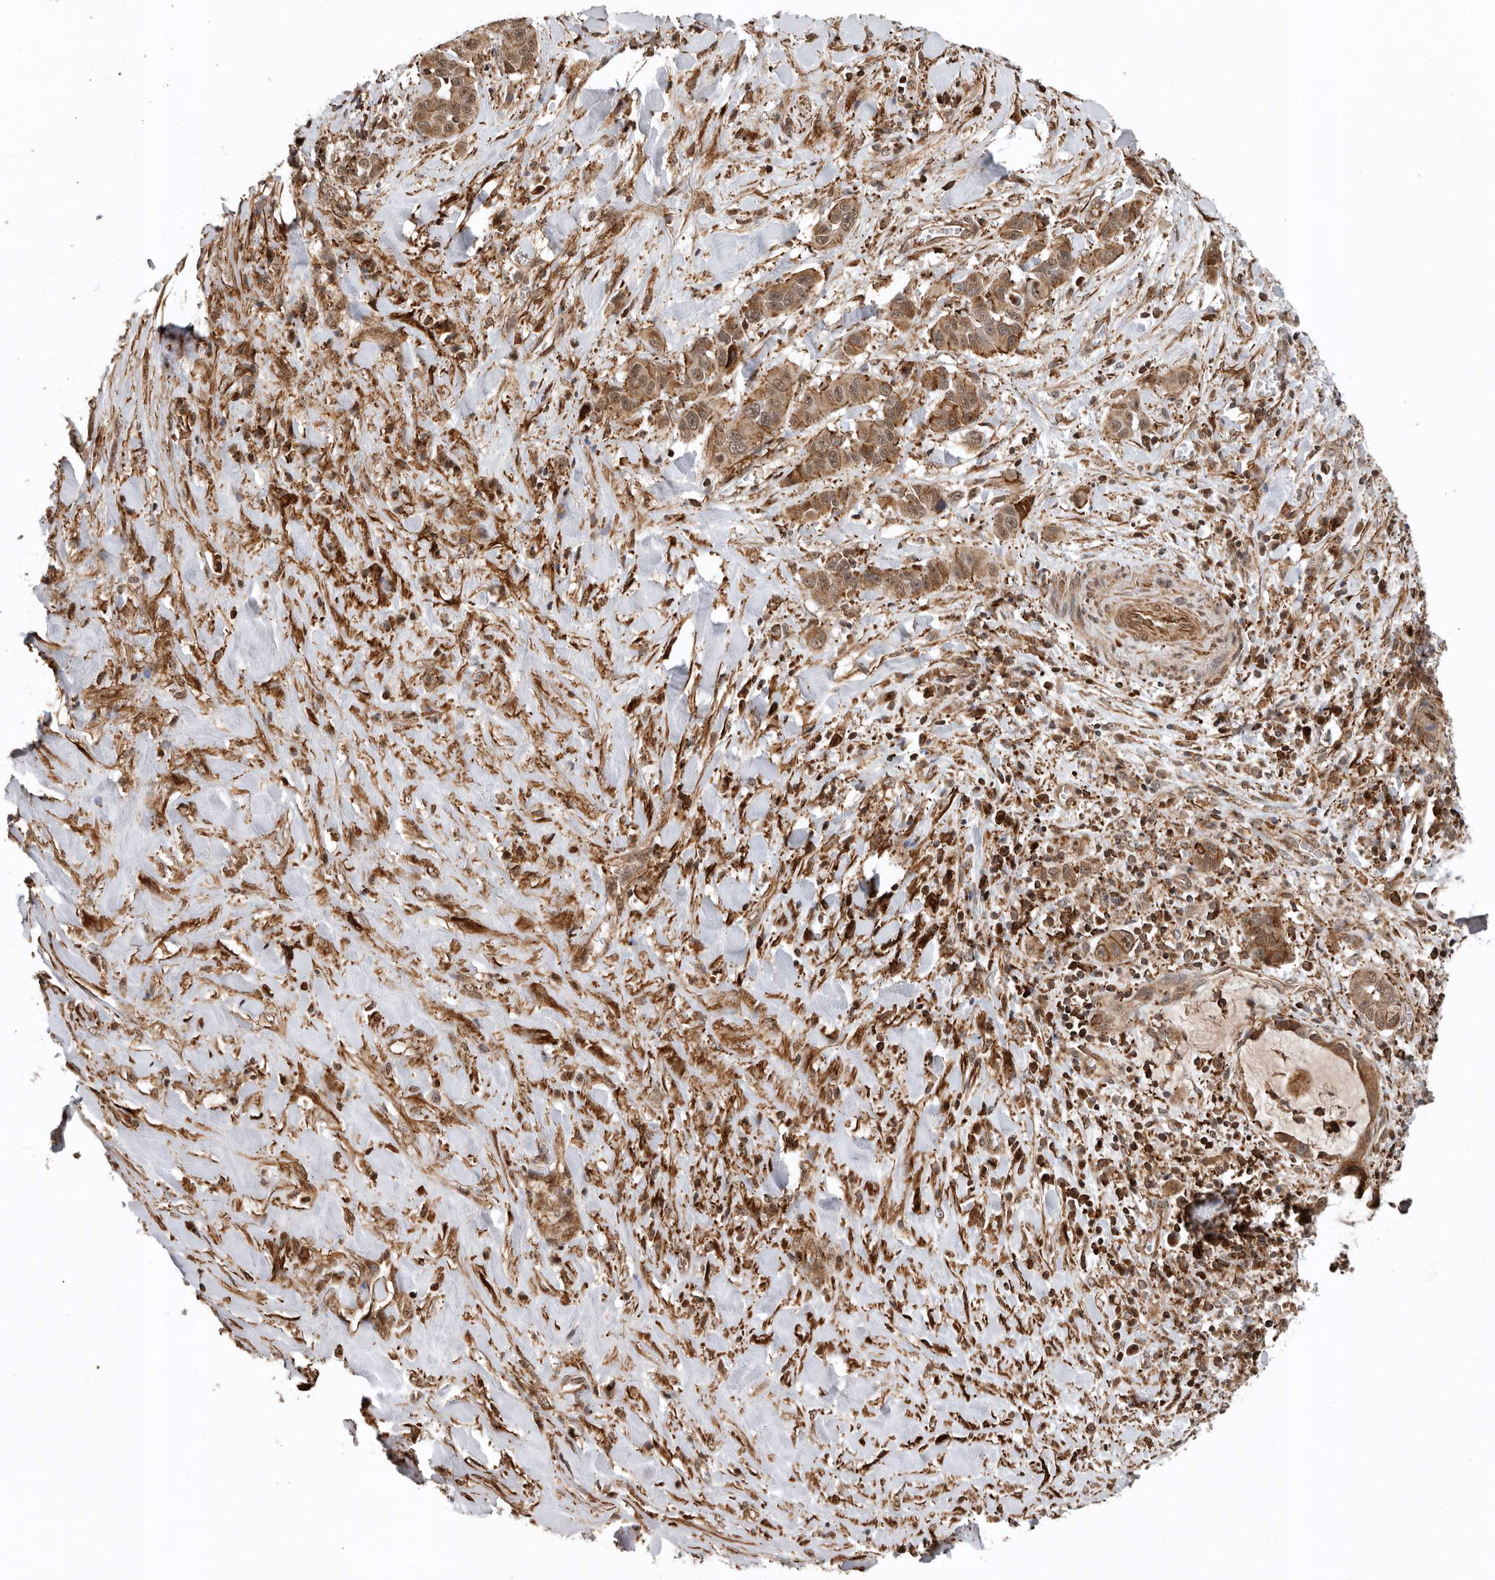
{"staining": {"intensity": "moderate", "quantity": ">75%", "location": "cytoplasmic/membranous,nuclear"}, "tissue": "liver cancer", "cell_type": "Tumor cells", "image_type": "cancer", "snomed": [{"axis": "morphology", "description": "Cholangiocarcinoma"}, {"axis": "topography", "description": "Liver"}], "caption": "Approximately >75% of tumor cells in cholangiocarcinoma (liver) demonstrate moderate cytoplasmic/membranous and nuclear protein expression as visualized by brown immunohistochemical staining.", "gene": "RNF157", "patient": {"sex": "female", "age": 52}}